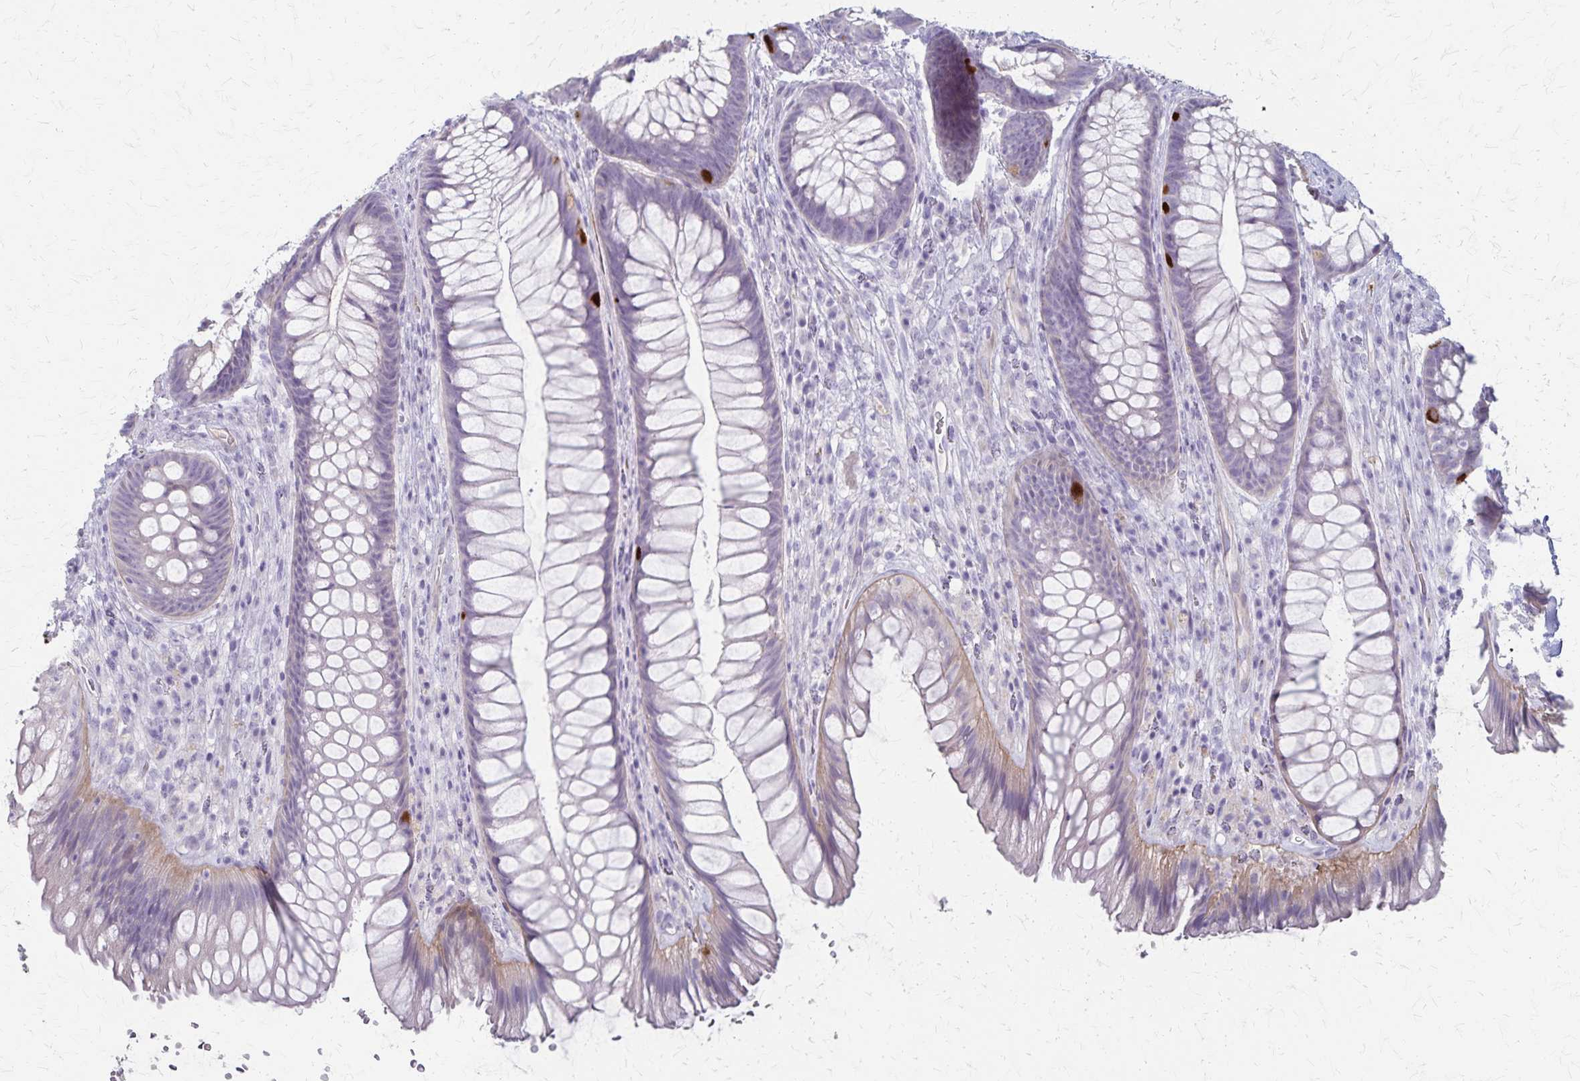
{"staining": {"intensity": "moderate", "quantity": "<25%", "location": "cytoplasmic/membranous"}, "tissue": "rectum", "cell_type": "Glandular cells", "image_type": "normal", "snomed": [{"axis": "morphology", "description": "Normal tissue, NOS"}, {"axis": "topography", "description": "Rectum"}], "caption": "Rectum stained with a protein marker shows moderate staining in glandular cells.", "gene": "RASL10B", "patient": {"sex": "male", "age": 53}}